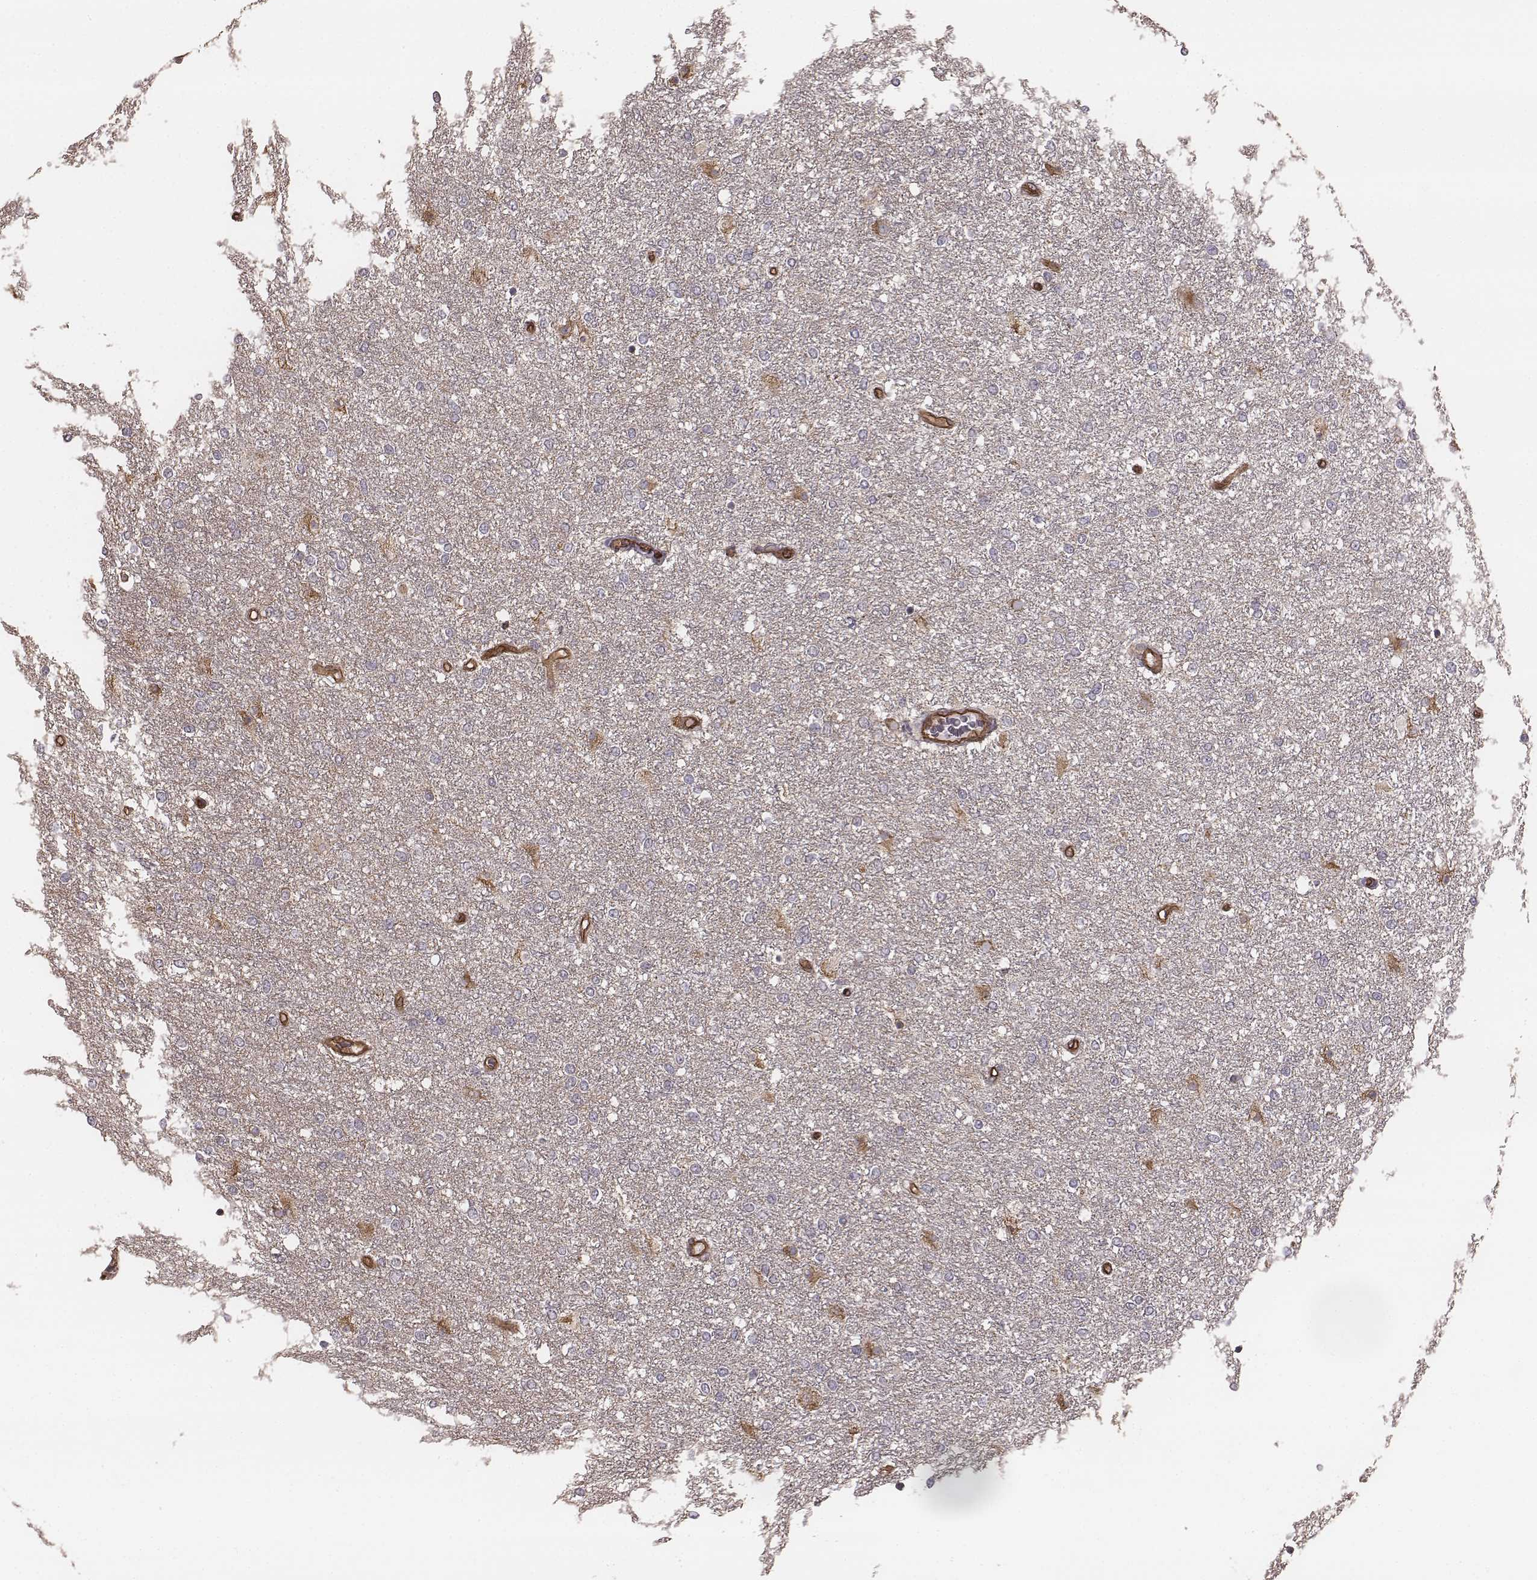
{"staining": {"intensity": "weak", "quantity": "<25%", "location": "cytoplasmic/membranous"}, "tissue": "glioma", "cell_type": "Tumor cells", "image_type": "cancer", "snomed": [{"axis": "morphology", "description": "Glioma, malignant, High grade"}, {"axis": "topography", "description": "Brain"}], "caption": "Human malignant glioma (high-grade) stained for a protein using IHC reveals no positivity in tumor cells.", "gene": "PALMD", "patient": {"sex": "female", "age": 61}}